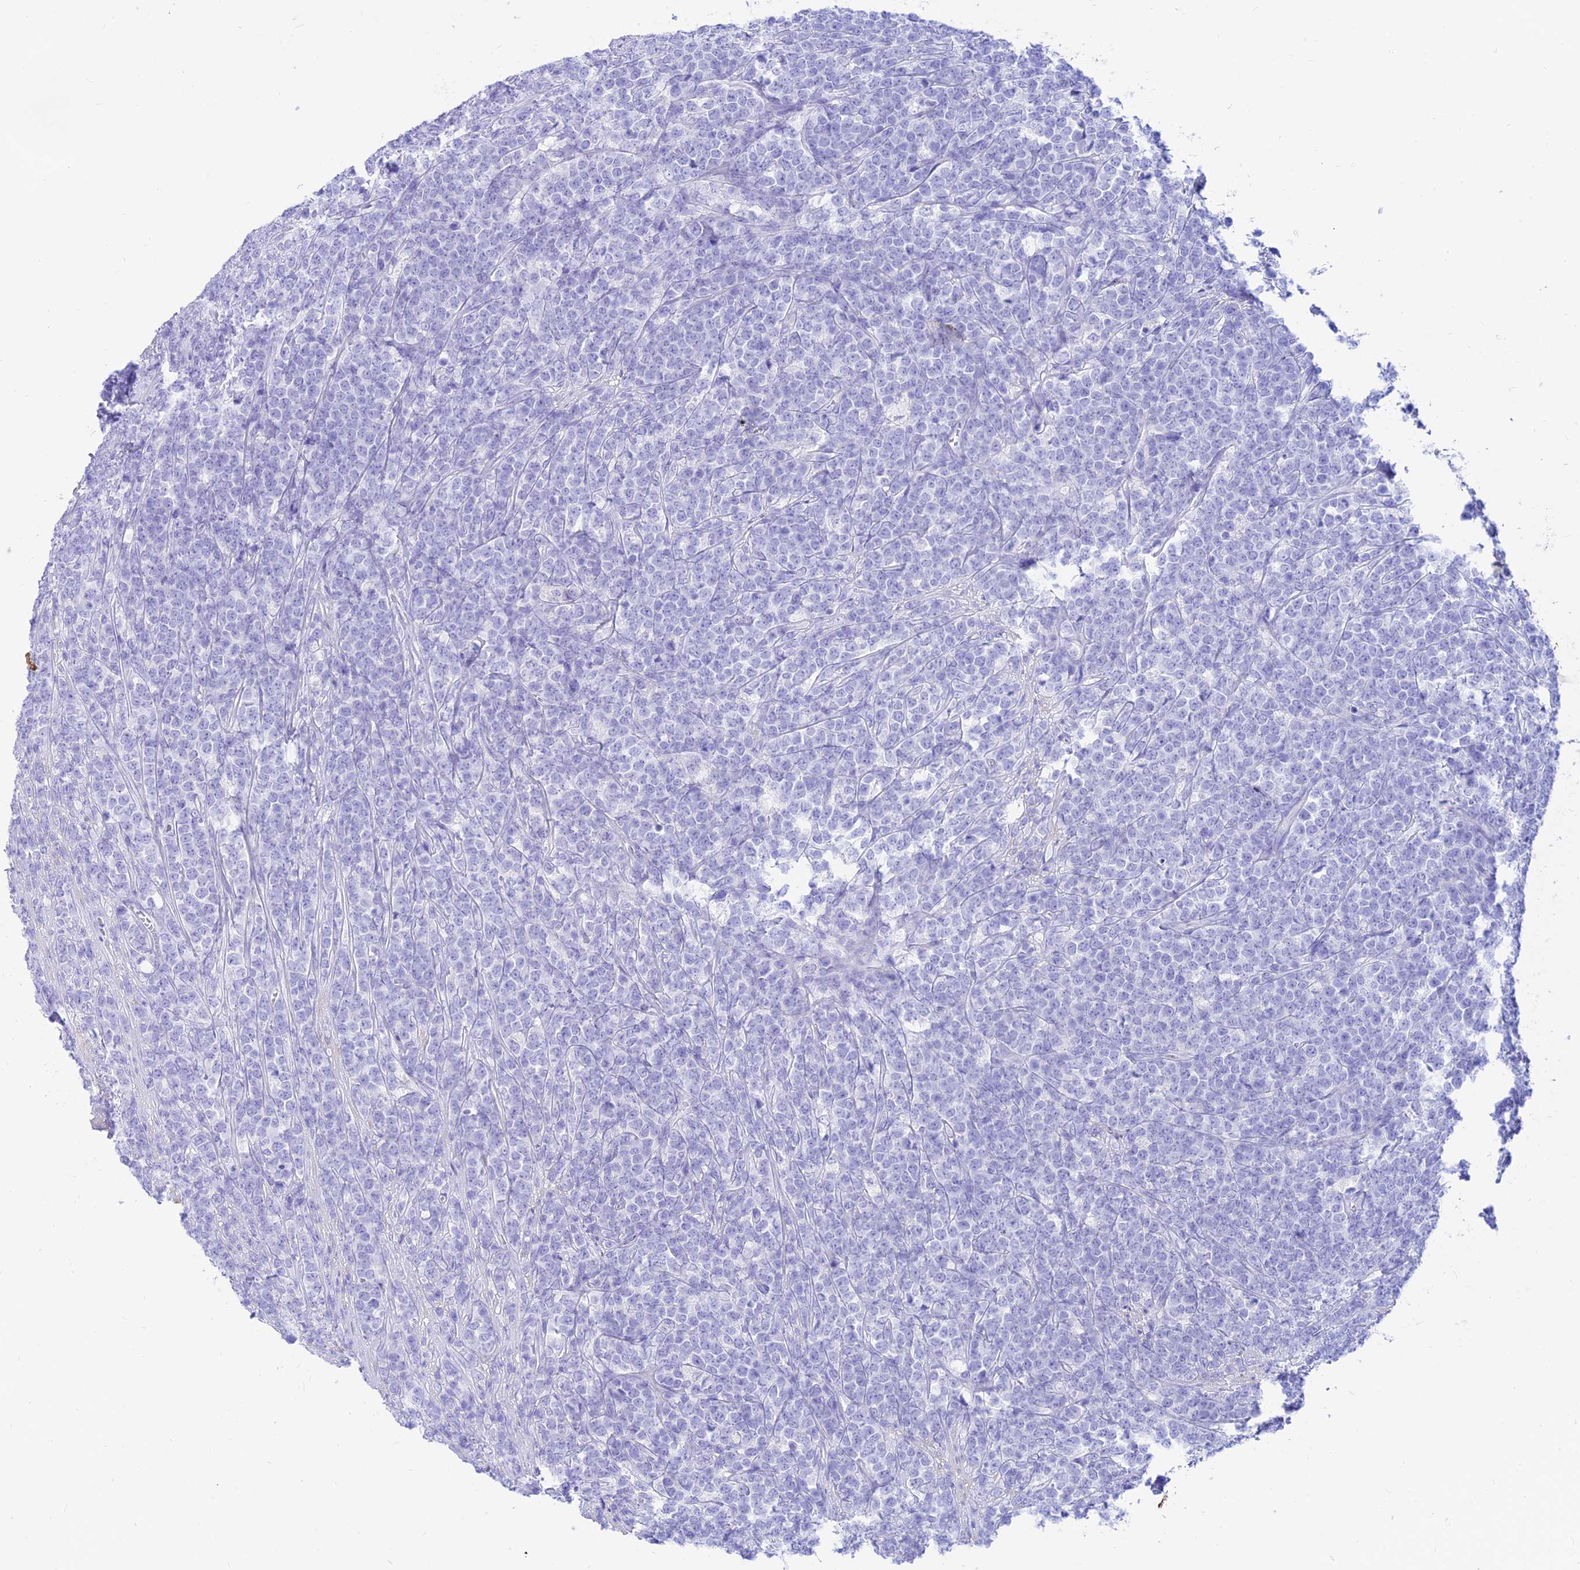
{"staining": {"intensity": "negative", "quantity": "none", "location": "none"}, "tissue": "lymphoma", "cell_type": "Tumor cells", "image_type": "cancer", "snomed": [{"axis": "morphology", "description": "Malignant lymphoma, non-Hodgkin's type, High grade"}, {"axis": "topography", "description": "Small intestine"}], "caption": "DAB immunohistochemical staining of lymphoma reveals no significant expression in tumor cells.", "gene": "PRNP", "patient": {"sex": "male", "age": 8}}